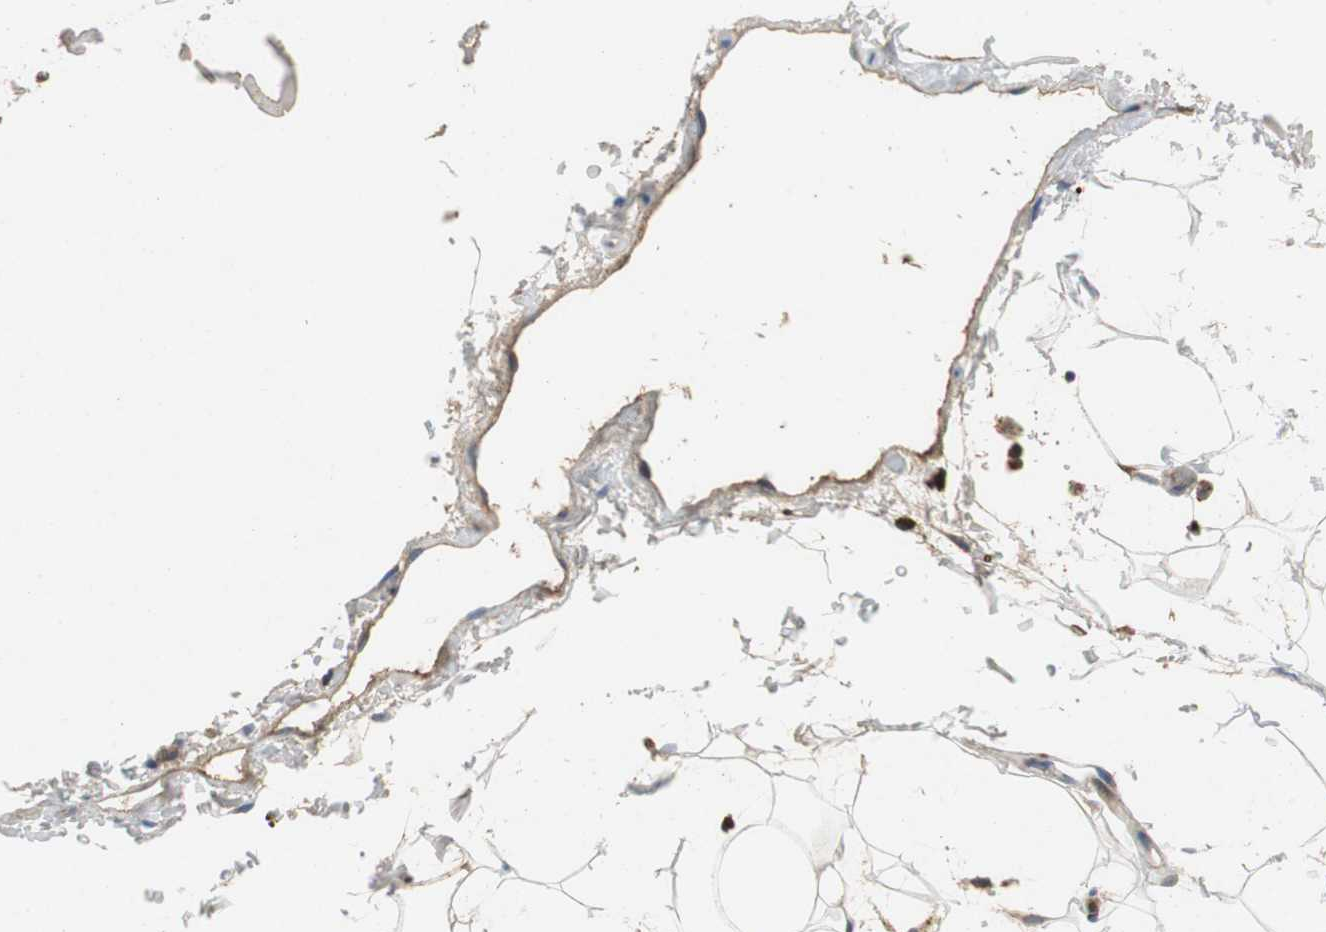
{"staining": {"intensity": "weak", "quantity": "25%-75%", "location": "cytoplasmic/membranous"}, "tissue": "adipose tissue", "cell_type": "Adipocytes", "image_type": "normal", "snomed": [{"axis": "morphology", "description": "Normal tissue, NOS"}, {"axis": "topography", "description": "Soft tissue"}], "caption": "Weak cytoplasmic/membranous staining is present in about 25%-75% of adipocytes in normal adipose tissue. The protein is stained brown, and the nuclei are stained in blue (DAB (3,3'-diaminobenzidine) IHC with brightfield microscopy, high magnification).", "gene": "ORM1", "patient": {"sex": "male", "age": 72}}